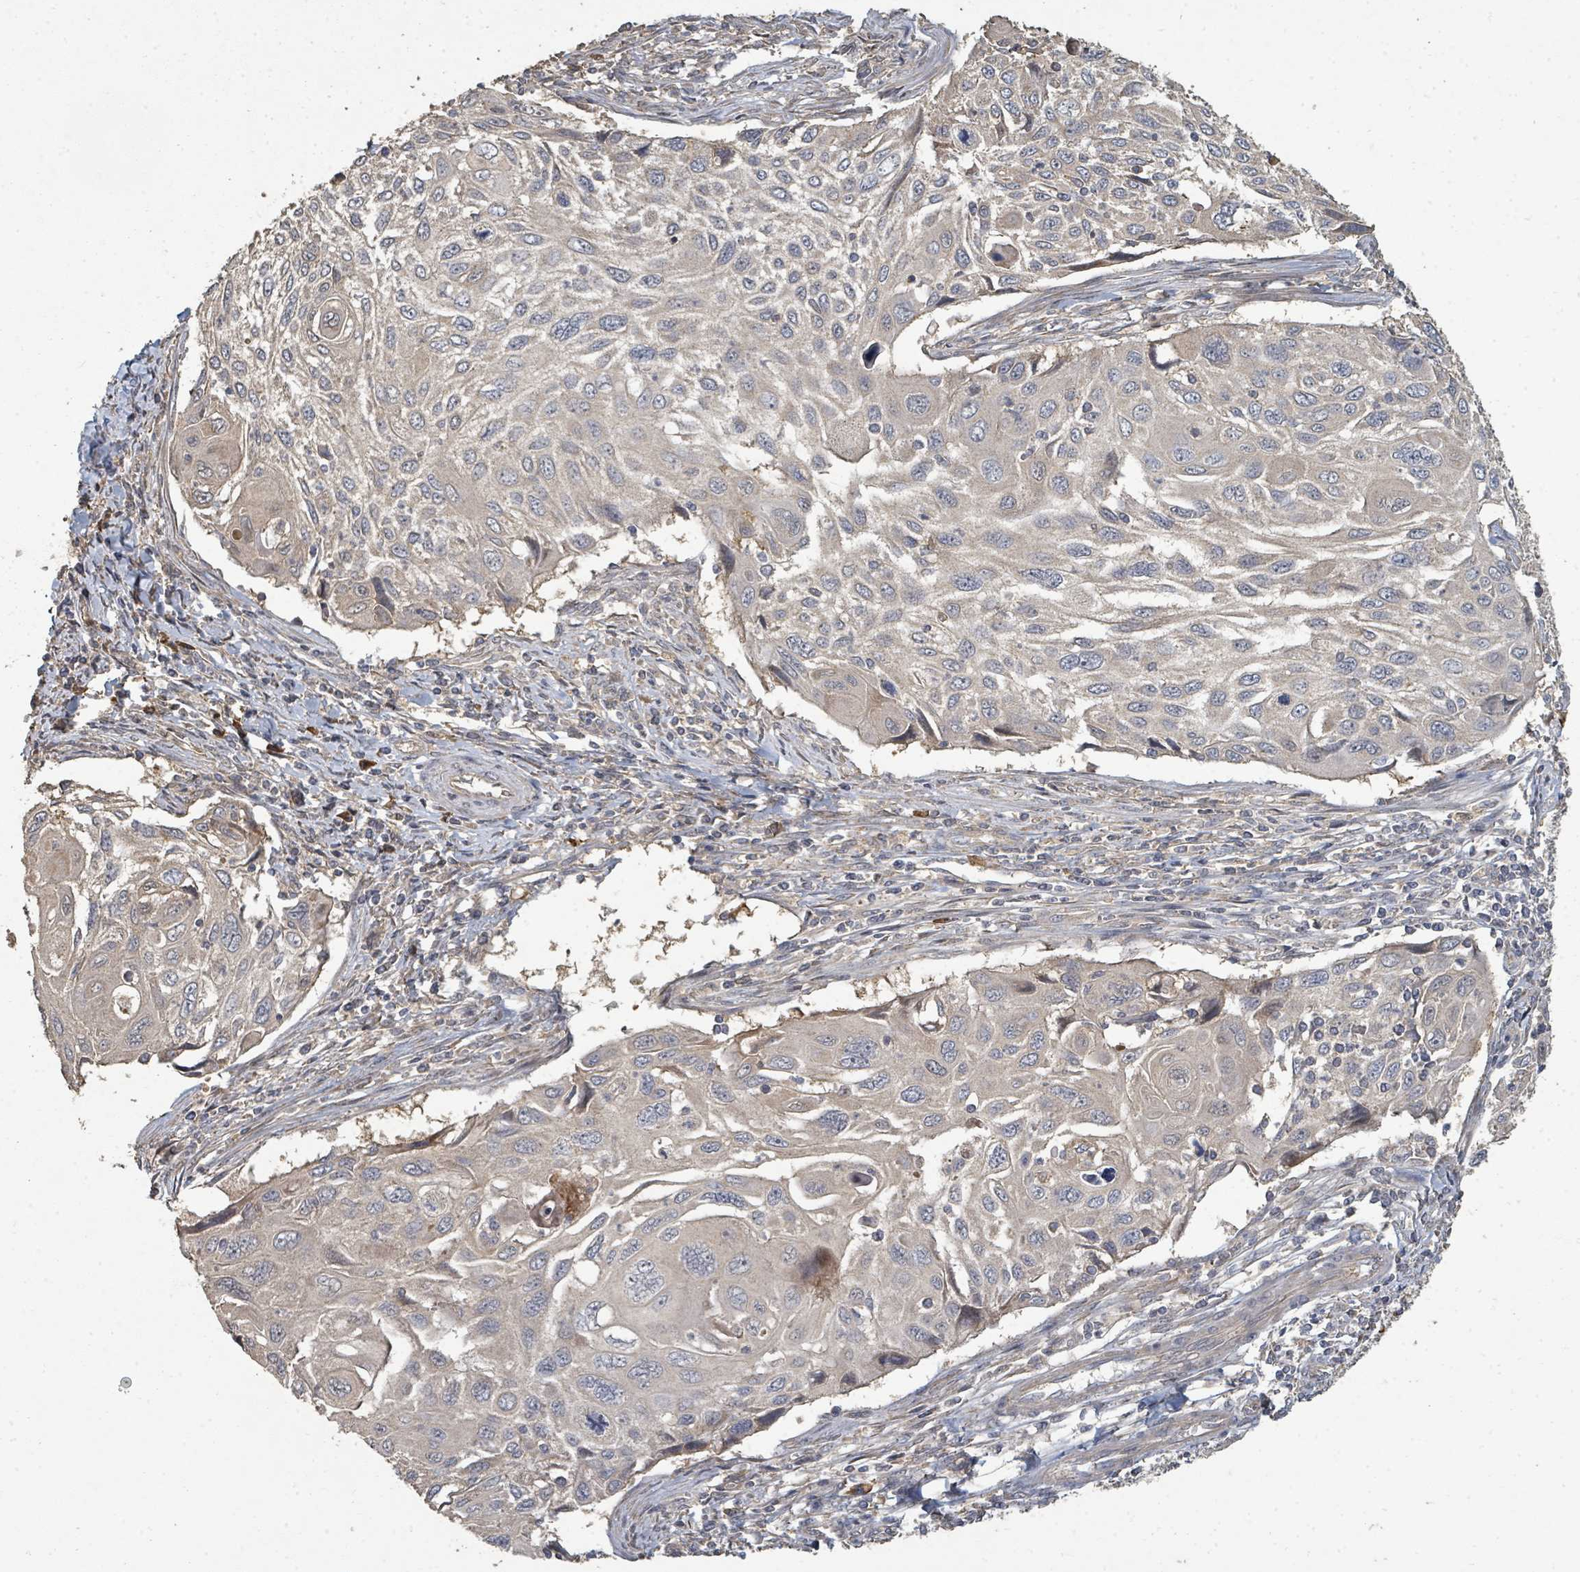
{"staining": {"intensity": "negative", "quantity": "none", "location": "none"}, "tissue": "cervical cancer", "cell_type": "Tumor cells", "image_type": "cancer", "snomed": [{"axis": "morphology", "description": "Squamous cell carcinoma, NOS"}, {"axis": "topography", "description": "Cervix"}], "caption": "This is an IHC micrograph of human squamous cell carcinoma (cervical). There is no expression in tumor cells.", "gene": "WDFY1", "patient": {"sex": "female", "age": 70}}